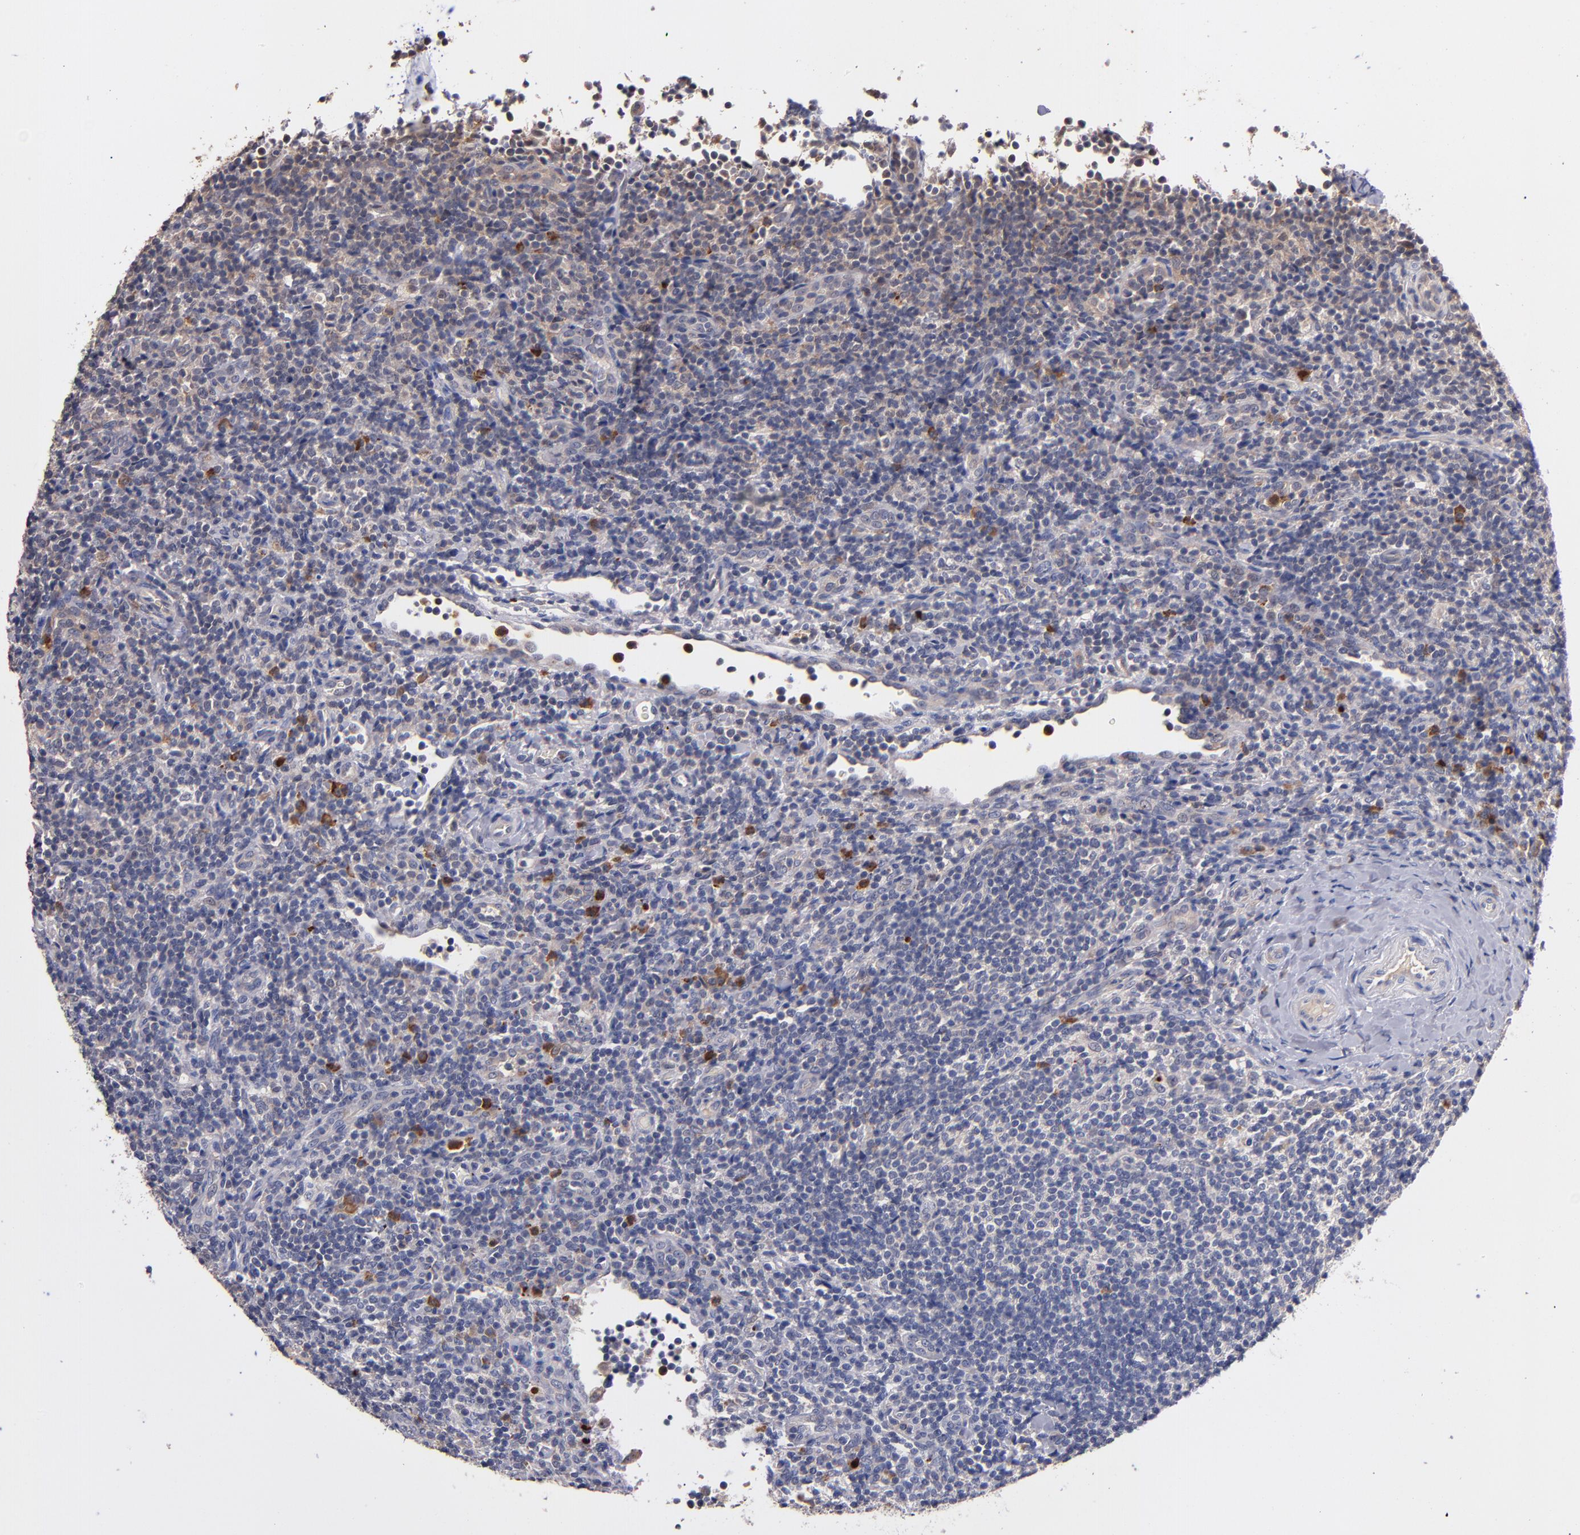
{"staining": {"intensity": "negative", "quantity": "none", "location": "none"}, "tissue": "lymphoma", "cell_type": "Tumor cells", "image_type": "cancer", "snomed": [{"axis": "morphology", "description": "Malignant lymphoma, non-Hodgkin's type, Low grade"}, {"axis": "topography", "description": "Lymph node"}], "caption": "The photomicrograph reveals no significant staining in tumor cells of lymphoma. (DAB immunohistochemistry (IHC) visualized using brightfield microscopy, high magnification).", "gene": "TTLL12", "patient": {"sex": "female", "age": 76}}